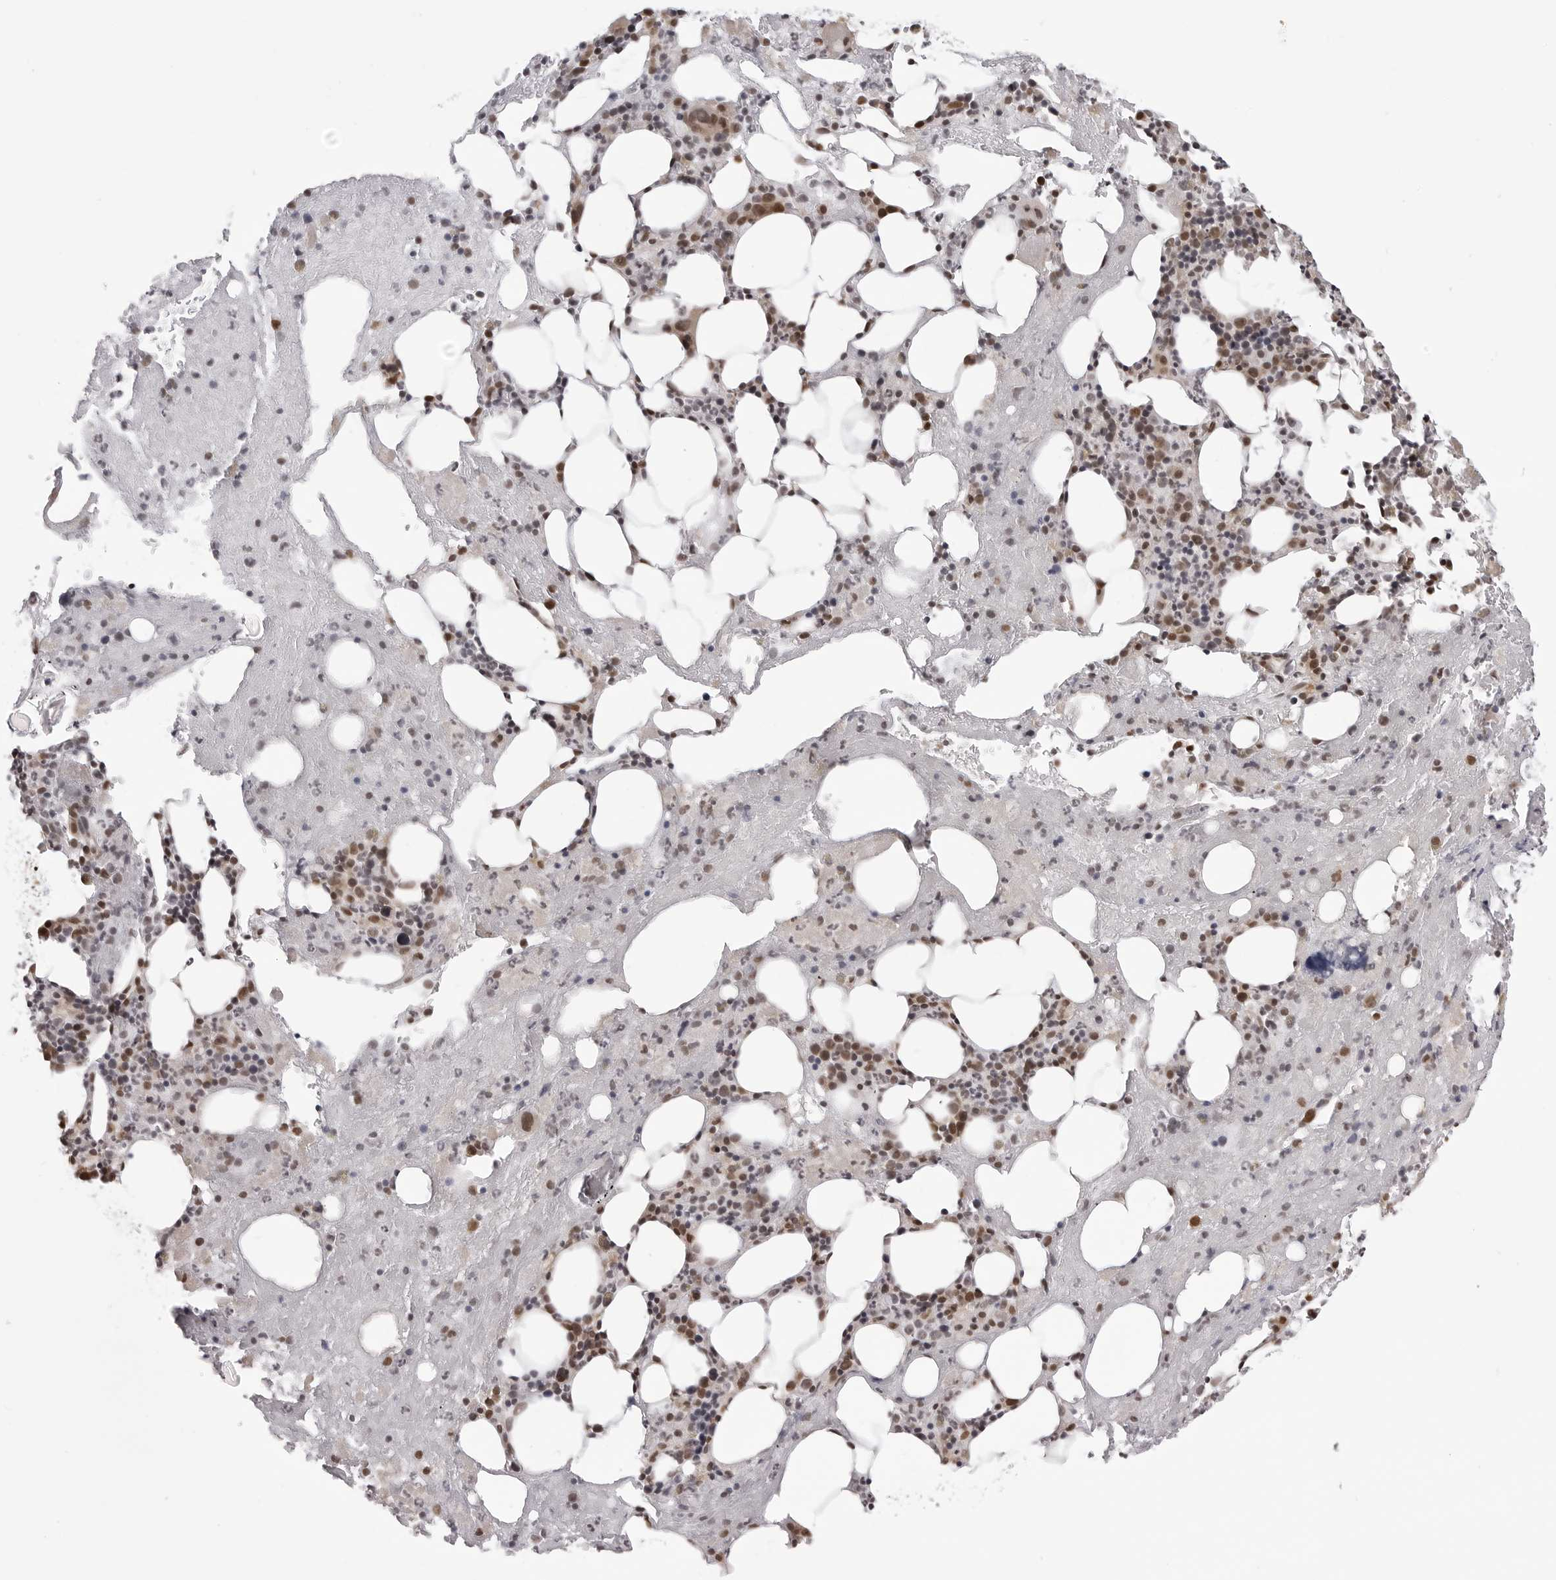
{"staining": {"intensity": "moderate", "quantity": "25%-75%", "location": "nuclear"}, "tissue": "bone marrow", "cell_type": "Hematopoietic cells", "image_type": "normal", "snomed": [{"axis": "morphology", "description": "Normal tissue, NOS"}, {"axis": "topography", "description": "Bone marrow"}], "caption": "Brown immunohistochemical staining in unremarkable bone marrow demonstrates moderate nuclear positivity in approximately 25%-75% of hematopoietic cells.", "gene": "PHF3", "patient": {"sex": "female", "age": 54}}